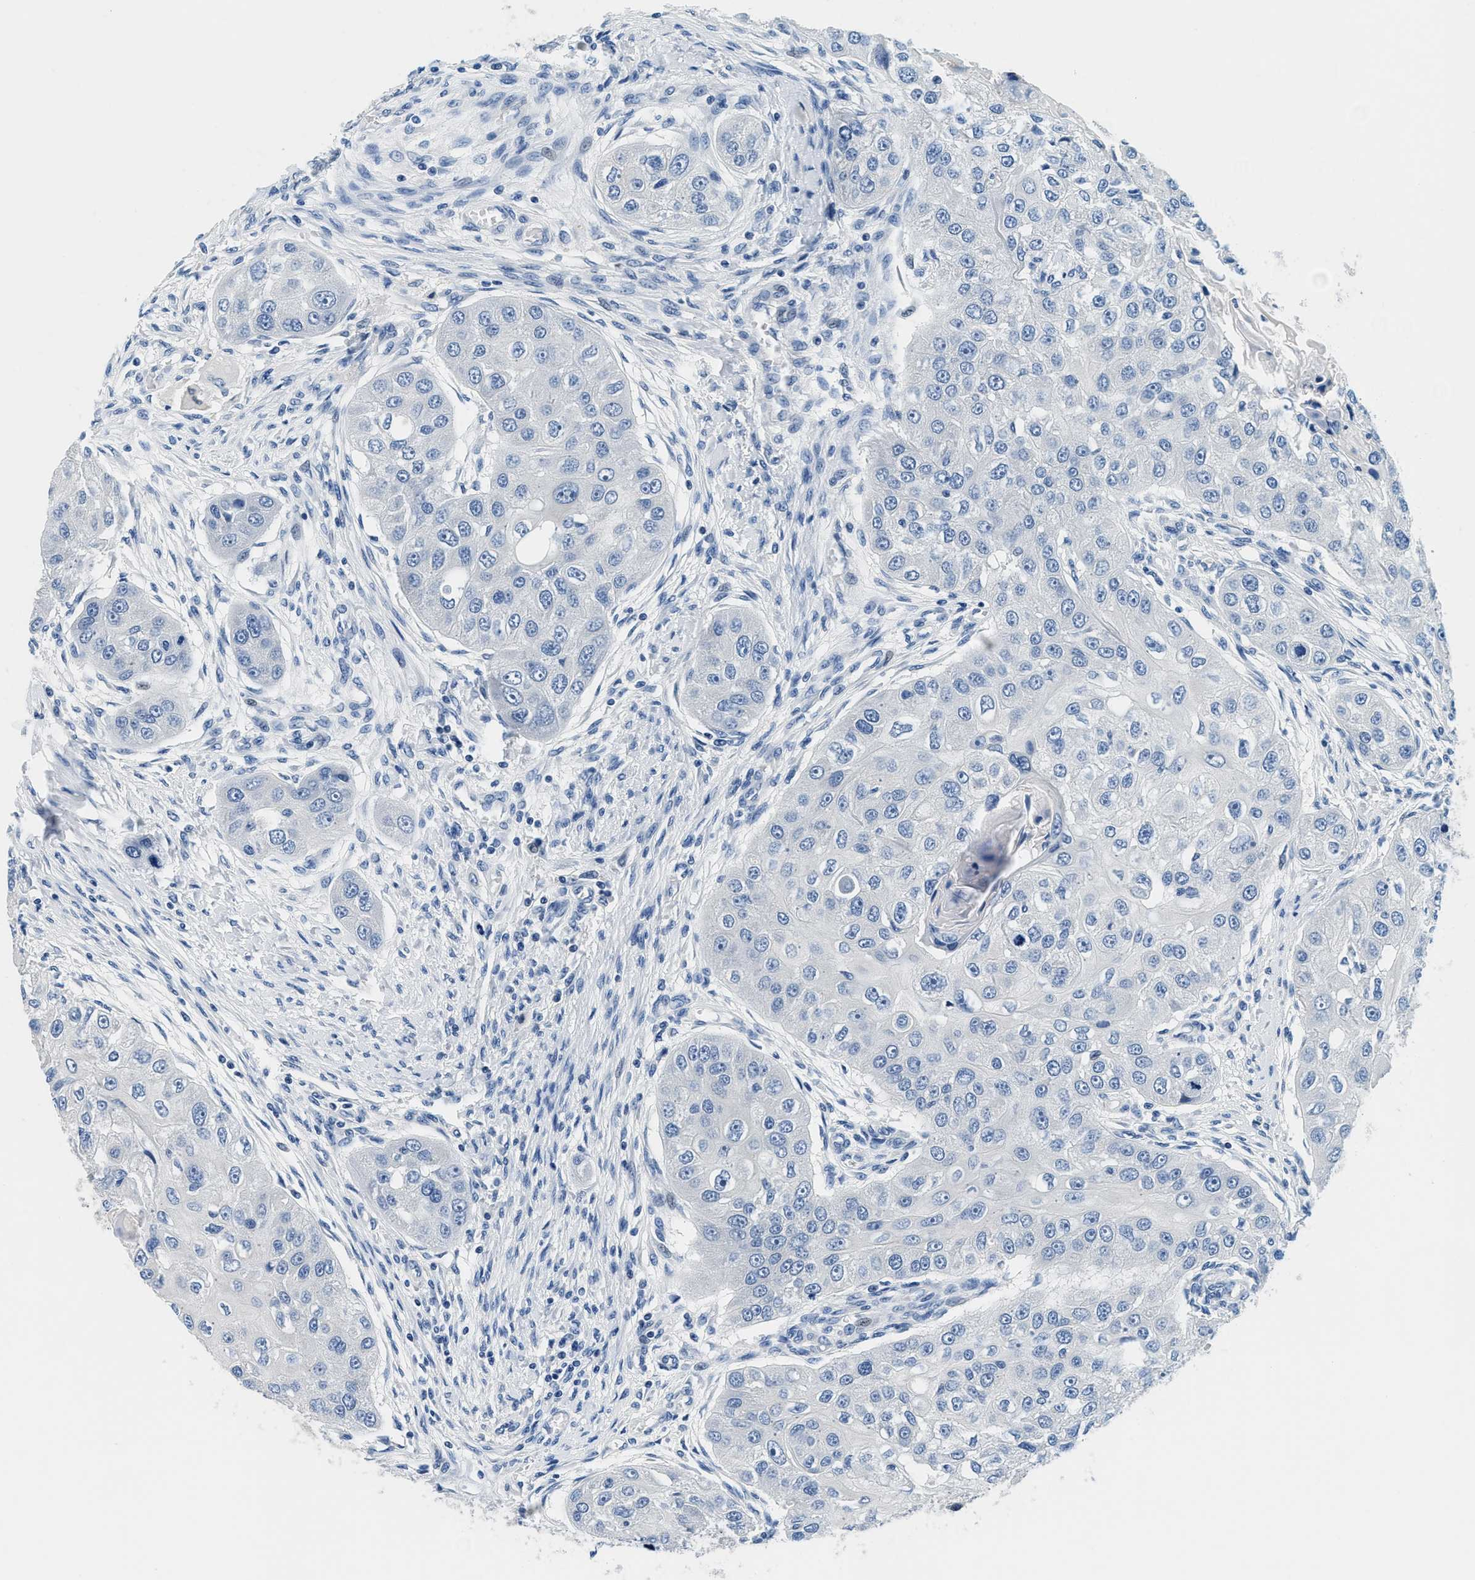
{"staining": {"intensity": "negative", "quantity": "none", "location": "none"}, "tissue": "head and neck cancer", "cell_type": "Tumor cells", "image_type": "cancer", "snomed": [{"axis": "morphology", "description": "Normal tissue, NOS"}, {"axis": "morphology", "description": "Squamous cell carcinoma, NOS"}, {"axis": "topography", "description": "Skeletal muscle"}, {"axis": "topography", "description": "Head-Neck"}], "caption": "The histopathology image displays no significant expression in tumor cells of squamous cell carcinoma (head and neck).", "gene": "GSTM3", "patient": {"sex": "male", "age": 51}}